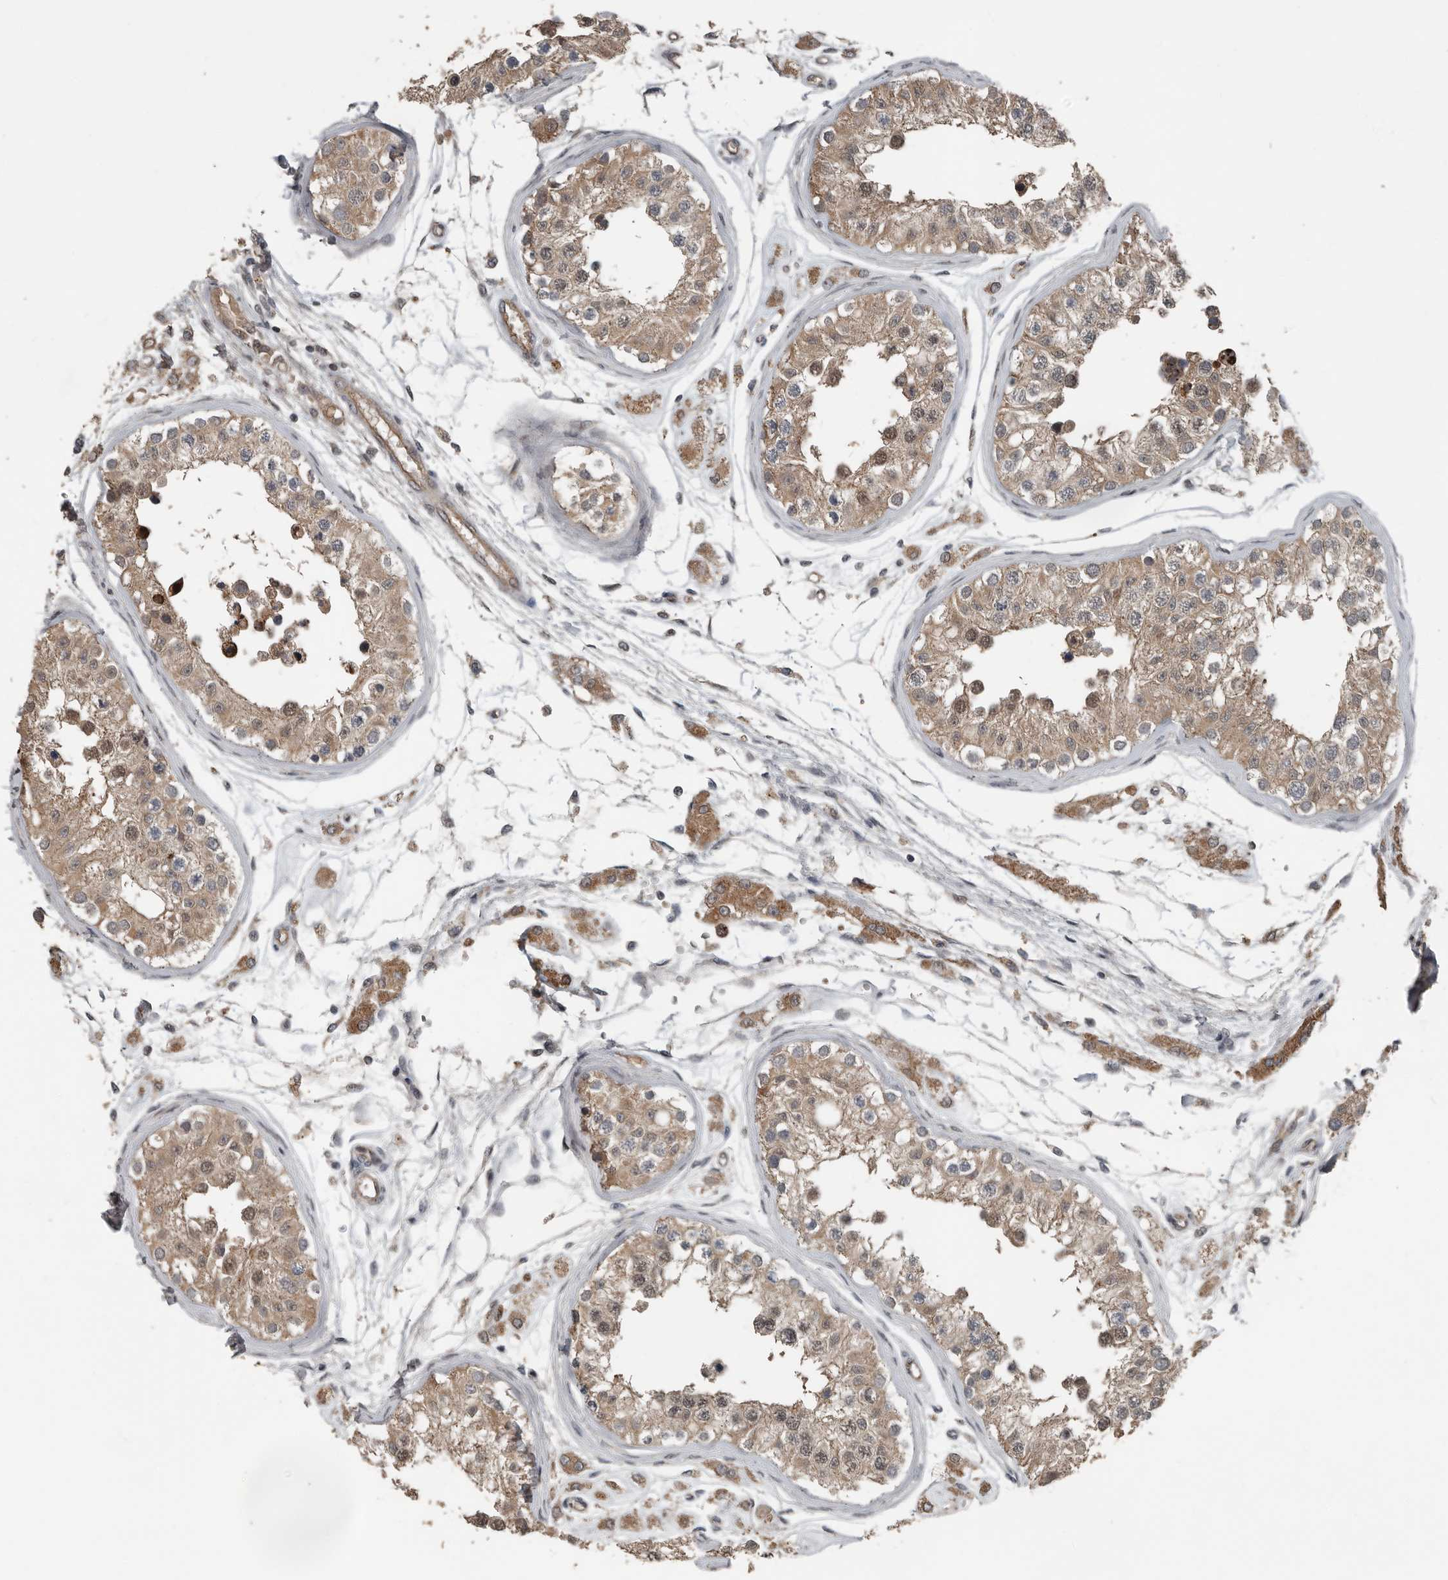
{"staining": {"intensity": "moderate", "quantity": ">75%", "location": "cytoplasmic/membranous,nuclear"}, "tissue": "testis", "cell_type": "Cells in seminiferous ducts", "image_type": "normal", "snomed": [{"axis": "morphology", "description": "Normal tissue, NOS"}, {"axis": "morphology", "description": "Adenocarcinoma, metastatic, NOS"}, {"axis": "topography", "description": "Testis"}], "caption": "Immunohistochemistry (IHC) staining of normal testis, which exhibits medium levels of moderate cytoplasmic/membranous,nuclear positivity in about >75% of cells in seminiferous ducts indicating moderate cytoplasmic/membranous,nuclear protein staining. The staining was performed using DAB (brown) for protein detection and nuclei were counterstained in hematoxylin (blue).", "gene": "YOD1", "patient": {"sex": "male", "age": 26}}